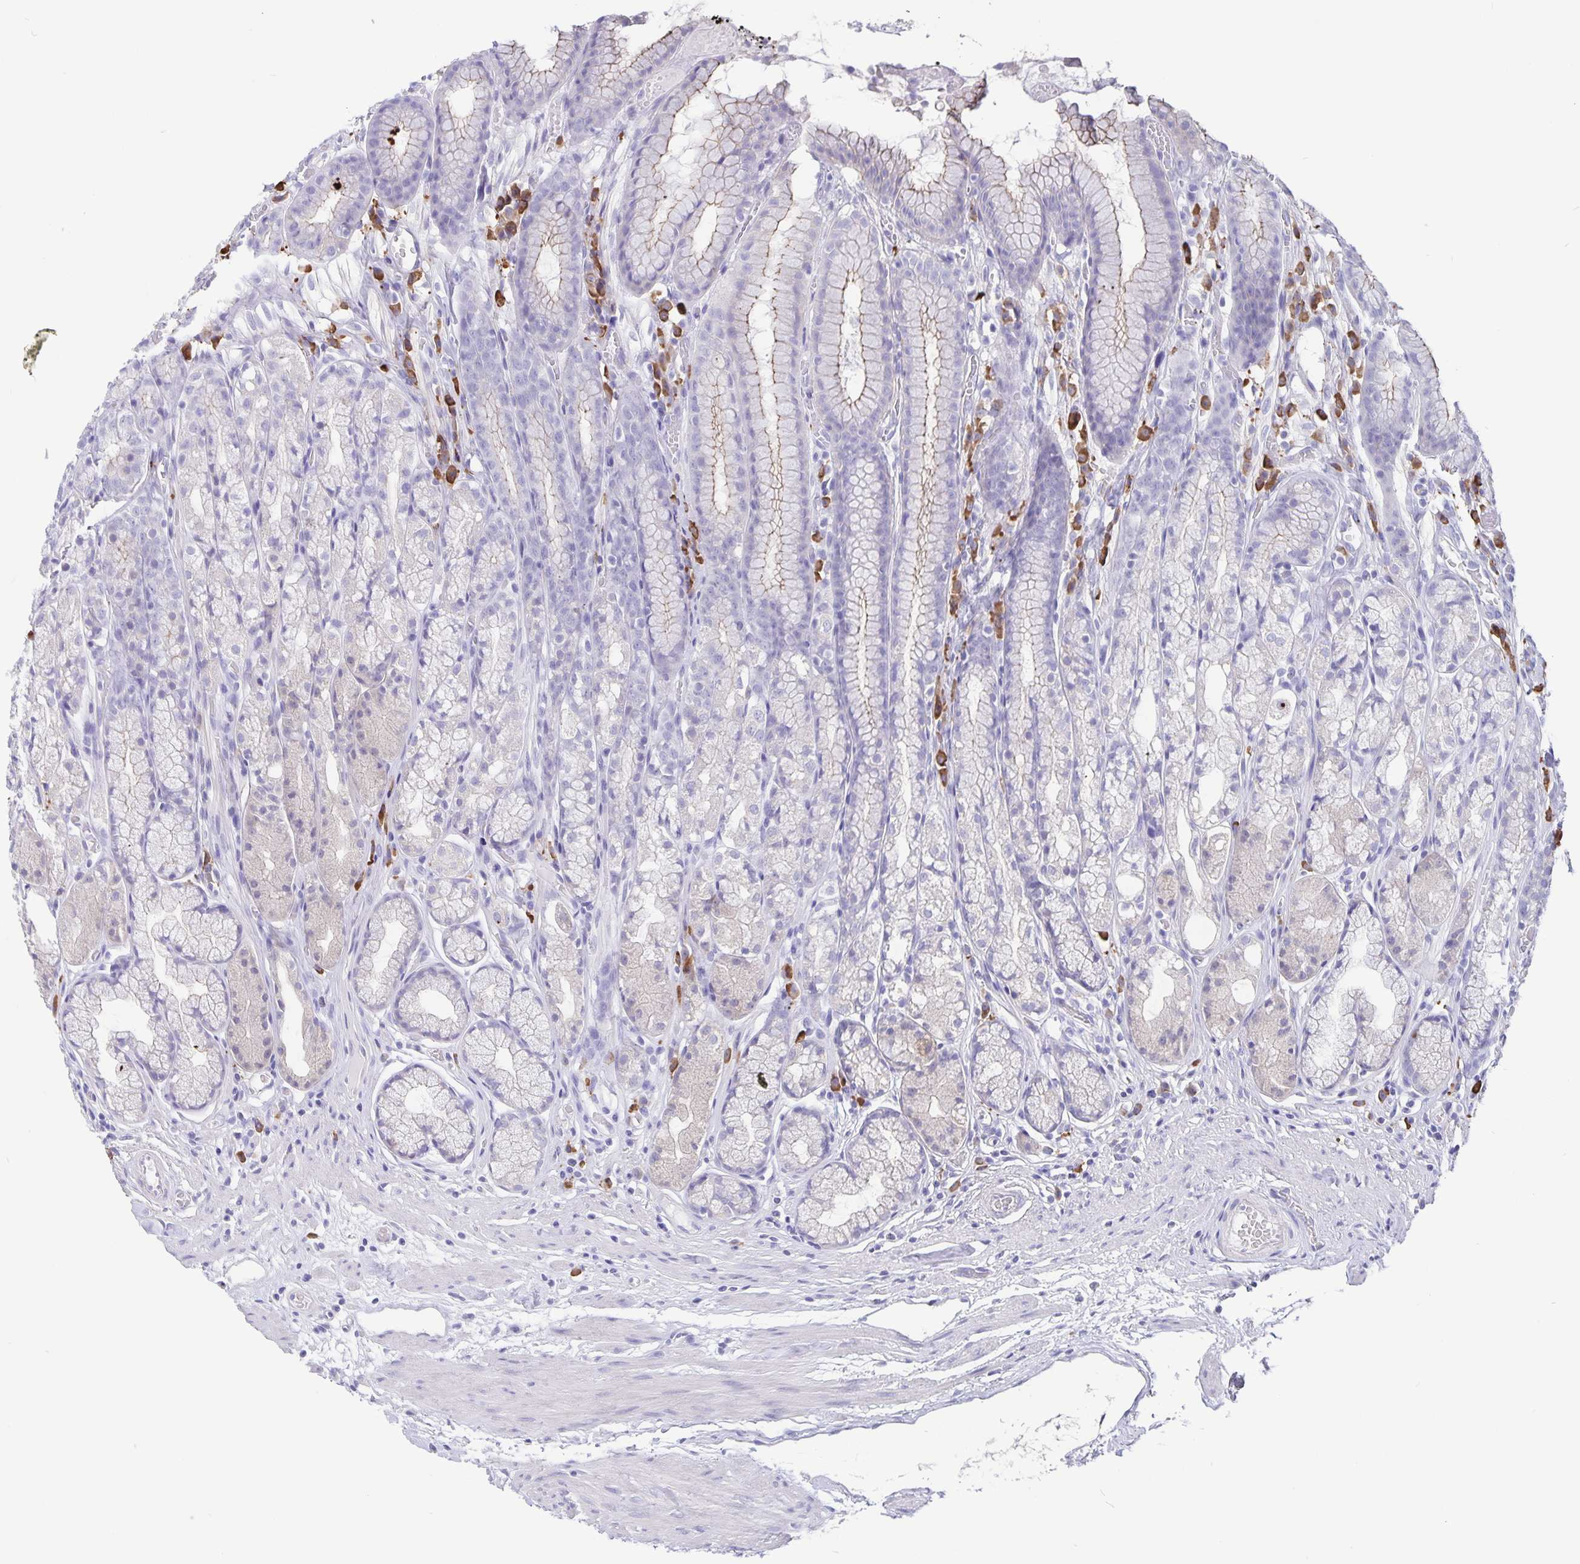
{"staining": {"intensity": "negative", "quantity": "none", "location": "none"}, "tissue": "stomach", "cell_type": "Glandular cells", "image_type": "normal", "snomed": [{"axis": "morphology", "description": "Normal tissue, NOS"}, {"axis": "topography", "description": "Smooth muscle"}, {"axis": "topography", "description": "Stomach"}], "caption": "Normal stomach was stained to show a protein in brown. There is no significant staining in glandular cells. The staining was performed using DAB (3,3'-diaminobenzidine) to visualize the protein expression in brown, while the nuclei were stained in blue with hematoxylin (Magnification: 20x).", "gene": "ERMN", "patient": {"sex": "male", "age": 70}}